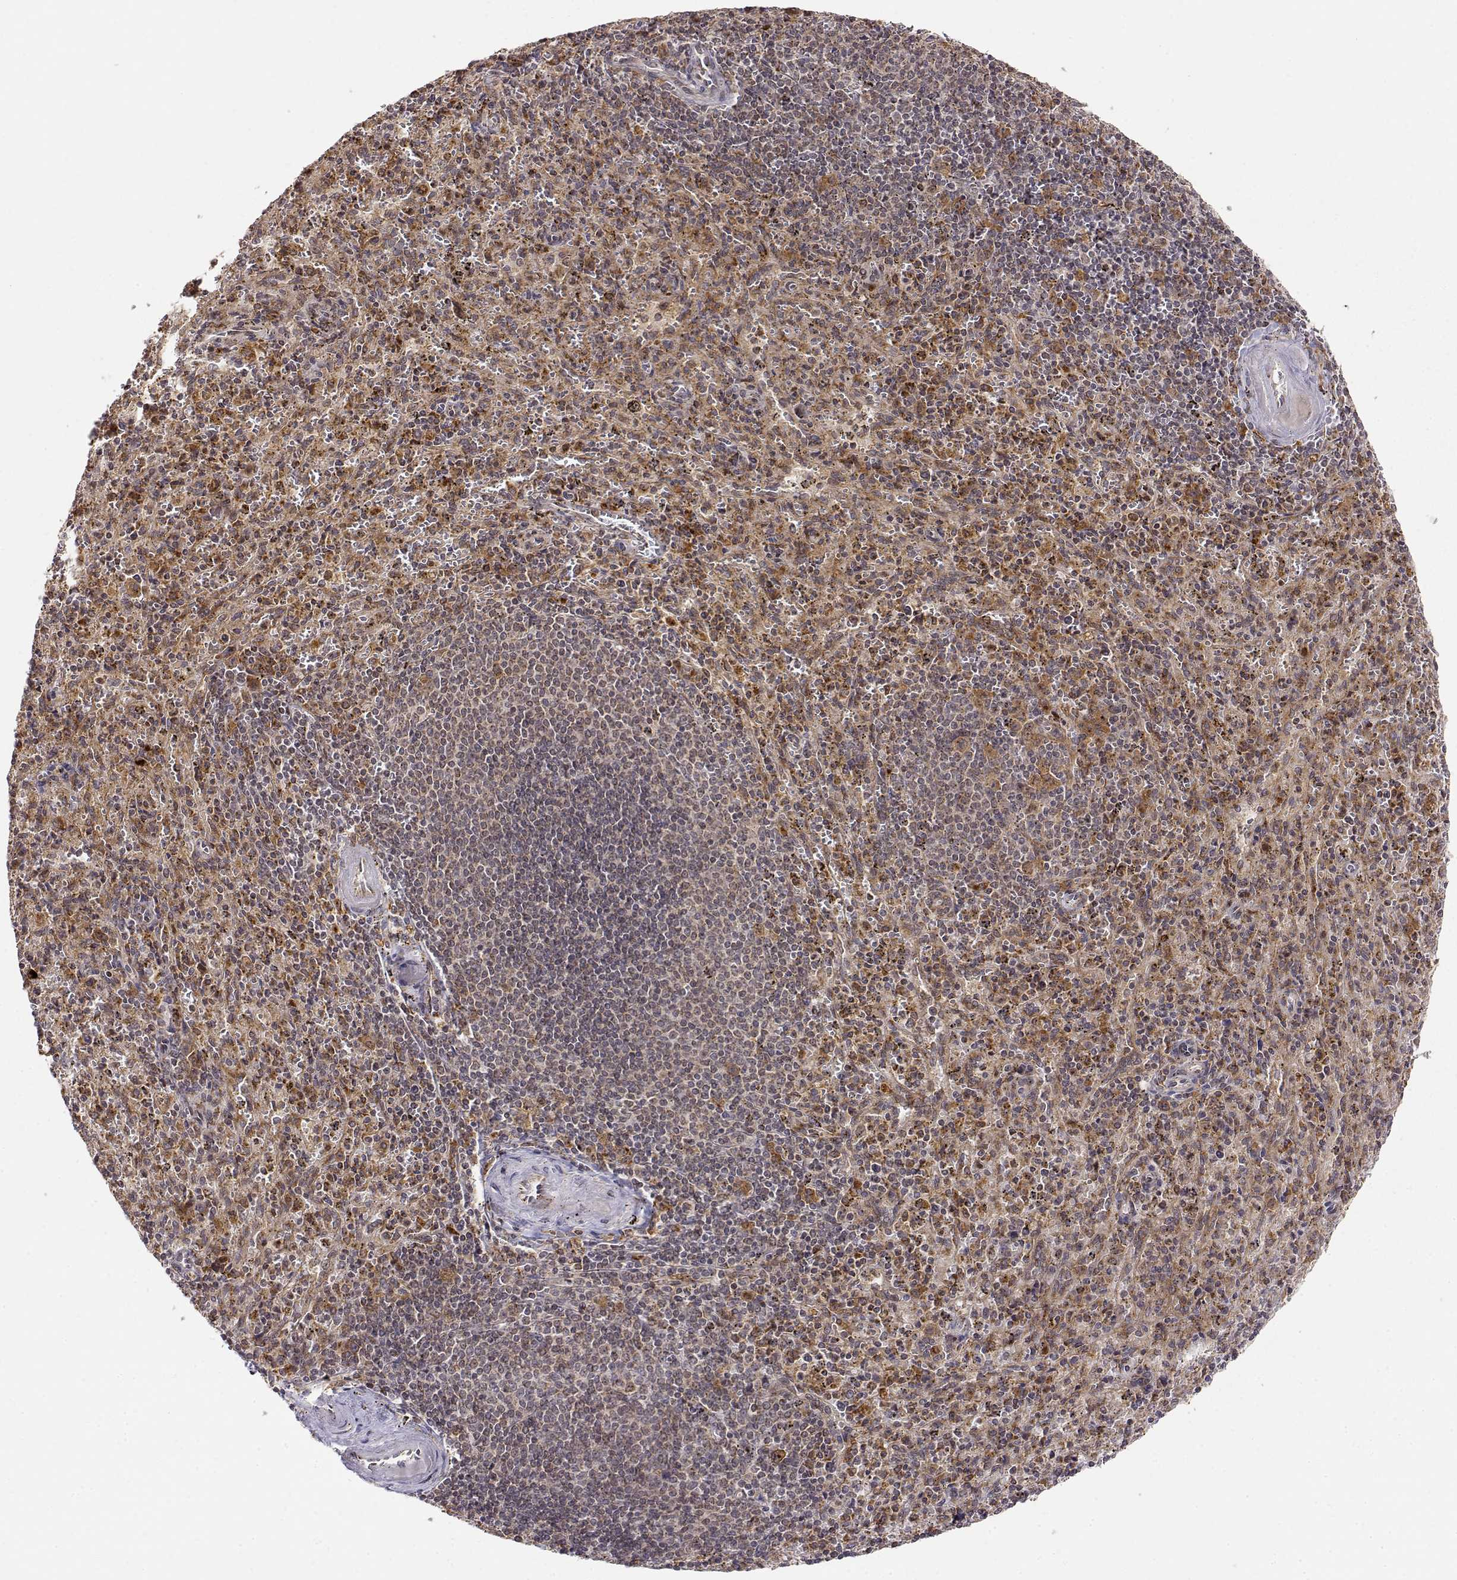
{"staining": {"intensity": "moderate", "quantity": ">75%", "location": "cytoplasmic/membranous"}, "tissue": "spleen", "cell_type": "Cells in red pulp", "image_type": "normal", "snomed": [{"axis": "morphology", "description": "Normal tissue, NOS"}, {"axis": "topography", "description": "Spleen"}], "caption": "A photomicrograph of spleen stained for a protein exhibits moderate cytoplasmic/membranous brown staining in cells in red pulp.", "gene": "RNF13", "patient": {"sex": "male", "age": 57}}